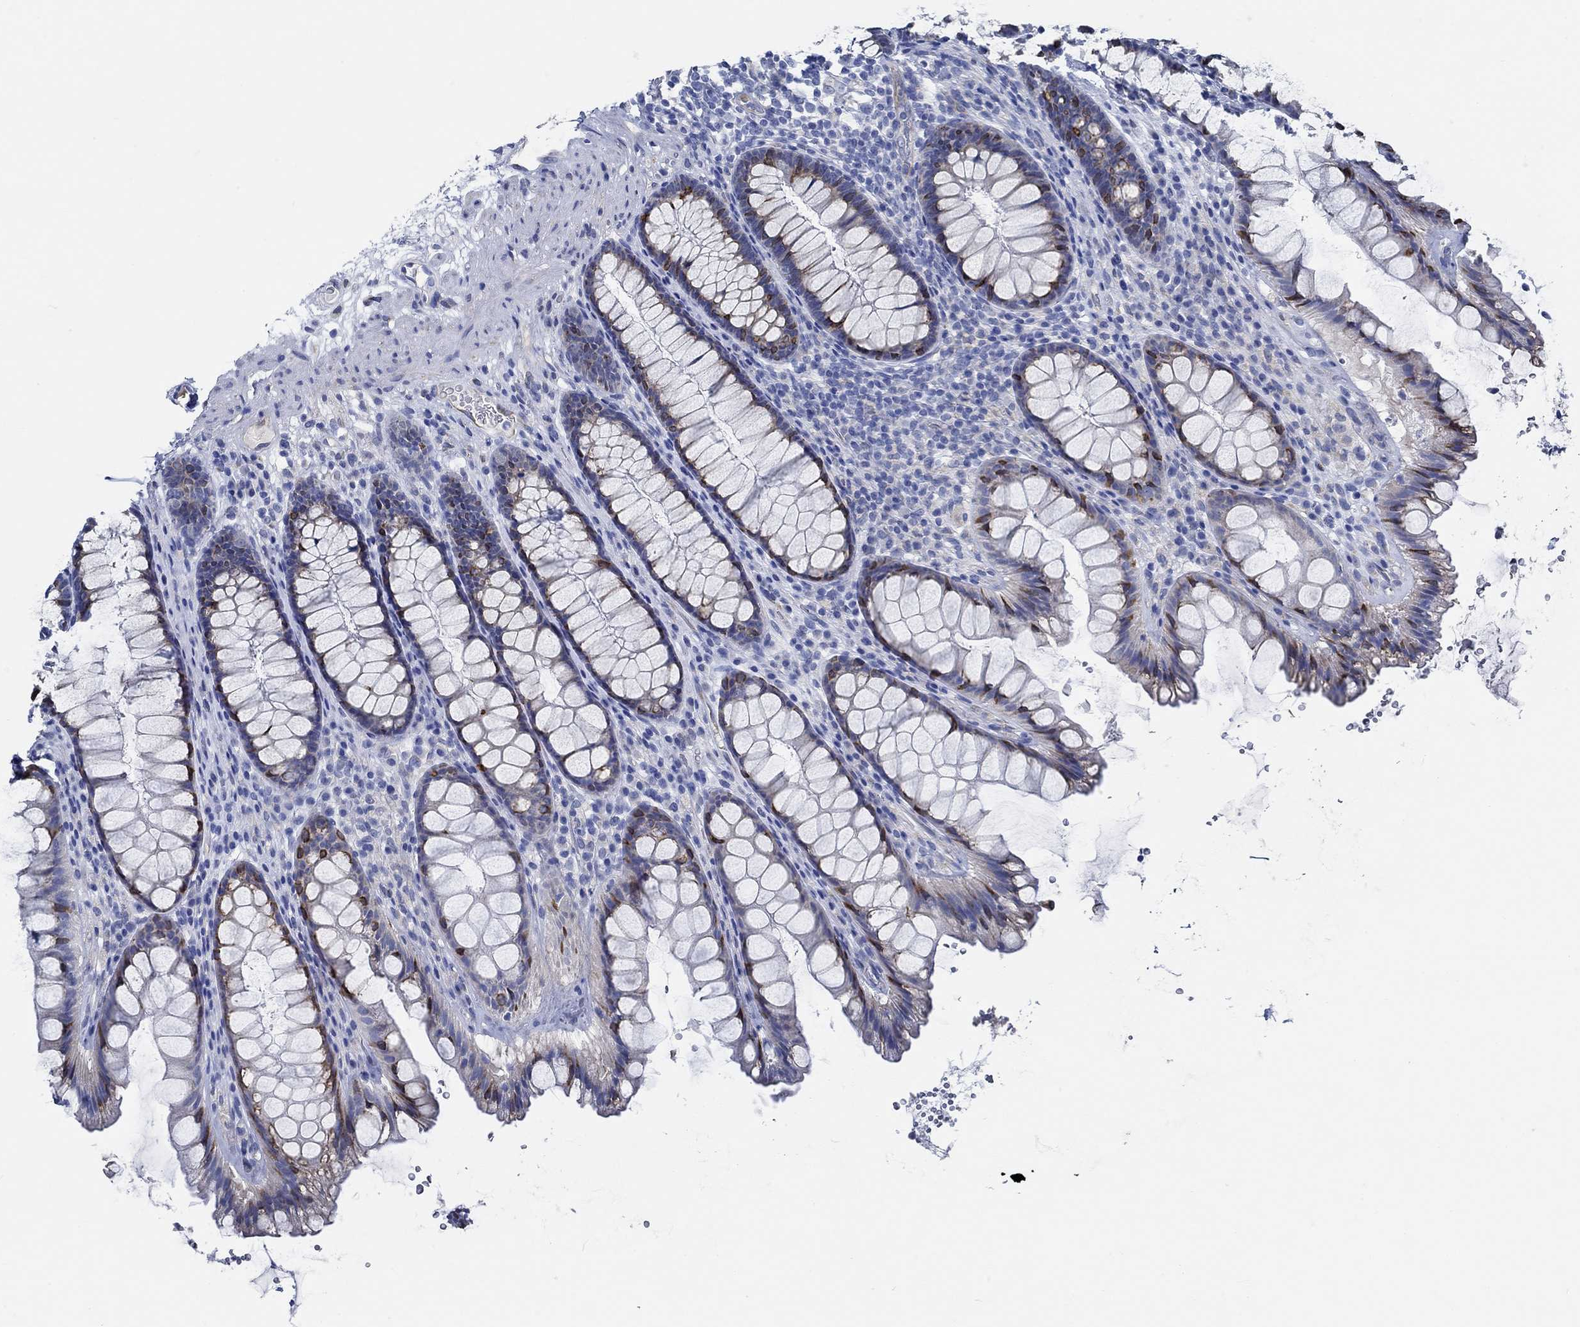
{"staining": {"intensity": "strong", "quantity": "25%-75%", "location": "cytoplasmic/membranous"}, "tissue": "rectum", "cell_type": "Glandular cells", "image_type": "normal", "snomed": [{"axis": "morphology", "description": "Normal tissue, NOS"}, {"axis": "topography", "description": "Rectum"}], "caption": "The immunohistochemical stain labels strong cytoplasmic/membranous expression in glandular cells of benign rectum. (Stains: DAB in brown, nuclei in blue, Microscopy: brightfield microscopy at high magnification).", "gene": "HECW2", "patient": {"sex": "male", "age": 72}}